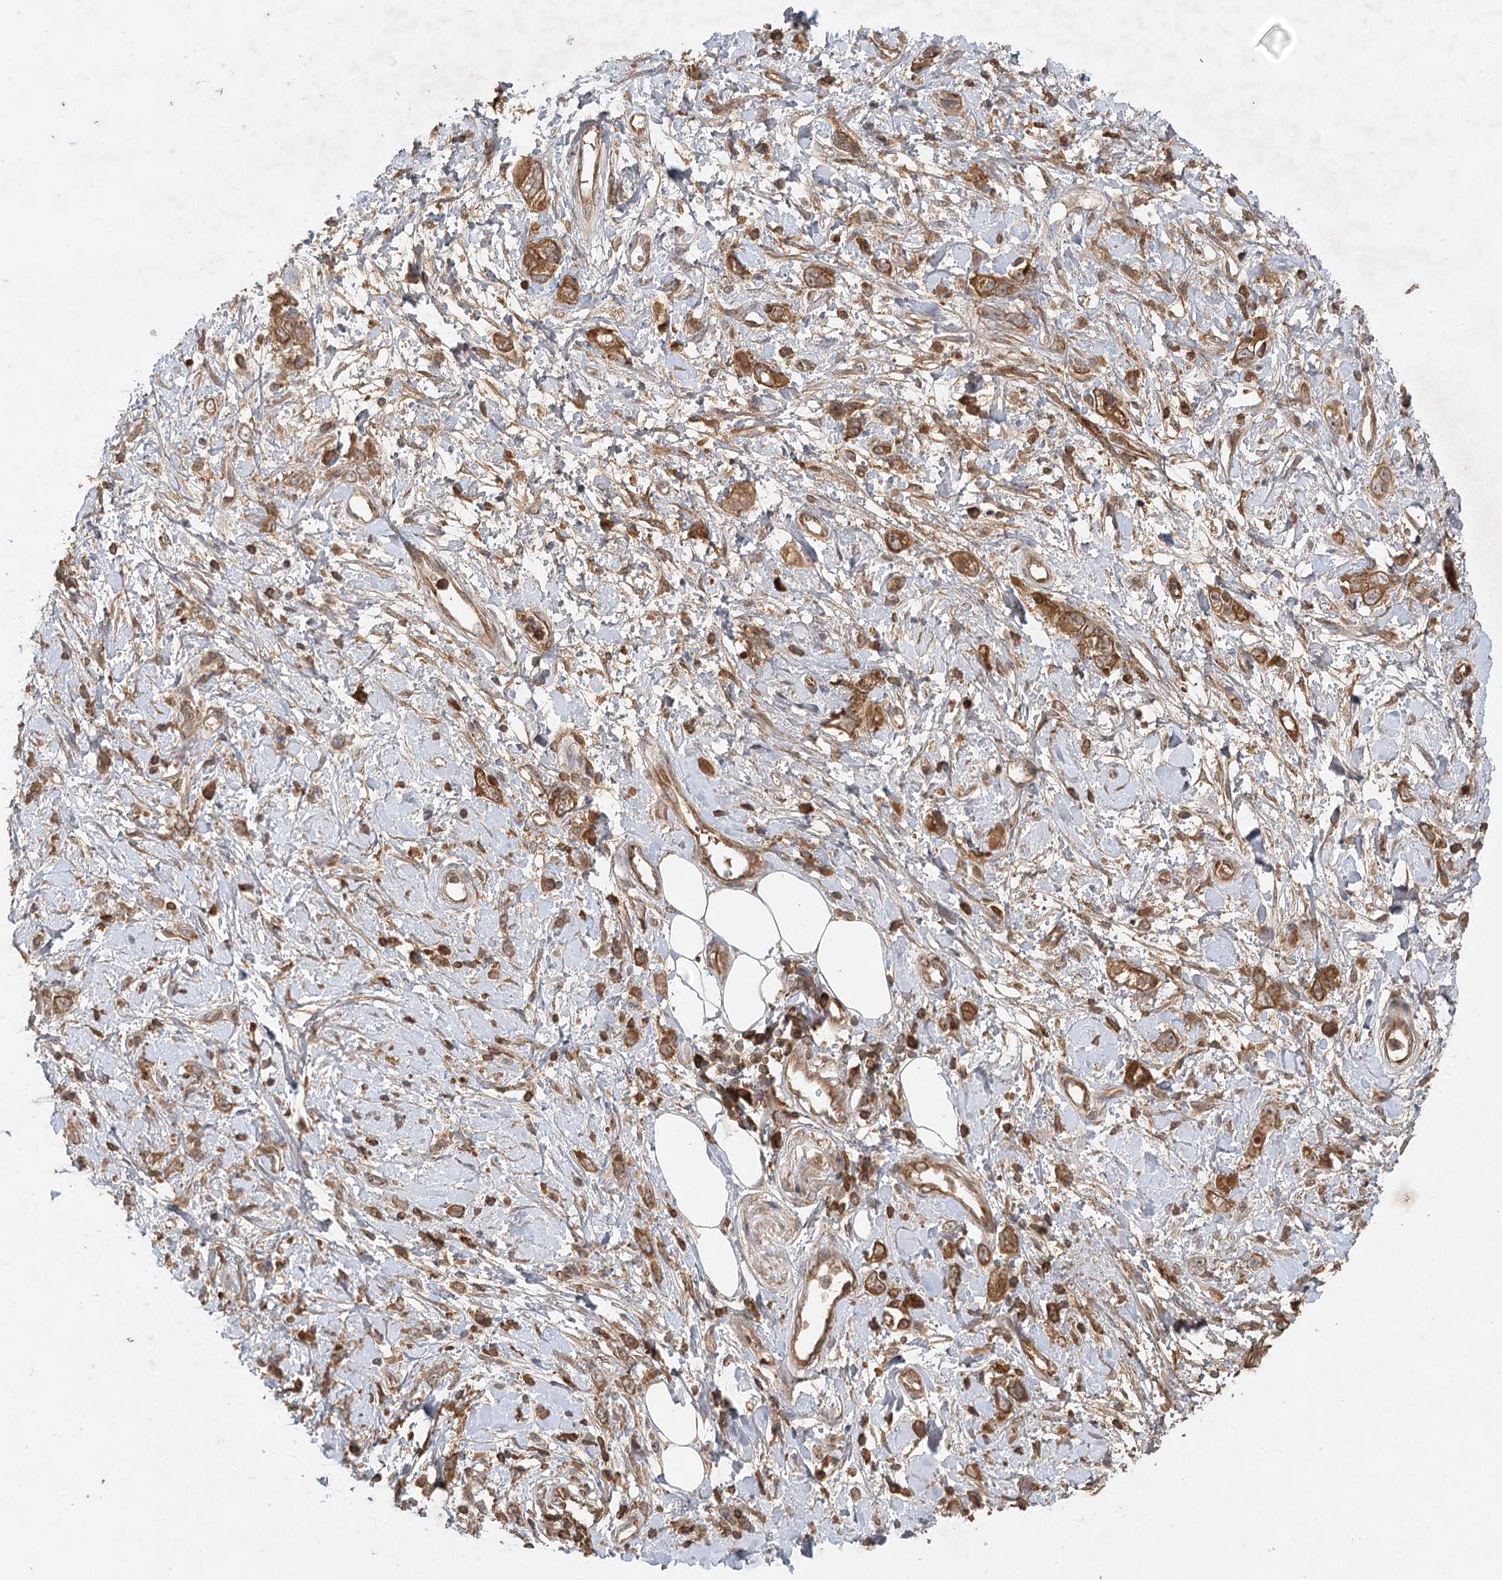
{"staining": {"intensity": "moderate", "quantity": ">75%", "location": "cytoplasmic/membranous"}, "tissue": "stomach cancer", "cell_type": "Tumor cells", "image_type": "cancer", "snomed": [{"axis": "morphology", "description": "Adenocarcinoma, NOS"}, {"axis": "topography", "description": "Stomach"}], "caption": "Immunohistochemical staining of adenocarcinoma (stomach) exhibits moderate cytoplasmic/membranous protein expression in approximately >75% of tumor cells.", "gene": "ARL13A", "patient": {"sex": "female", "age": 76}}